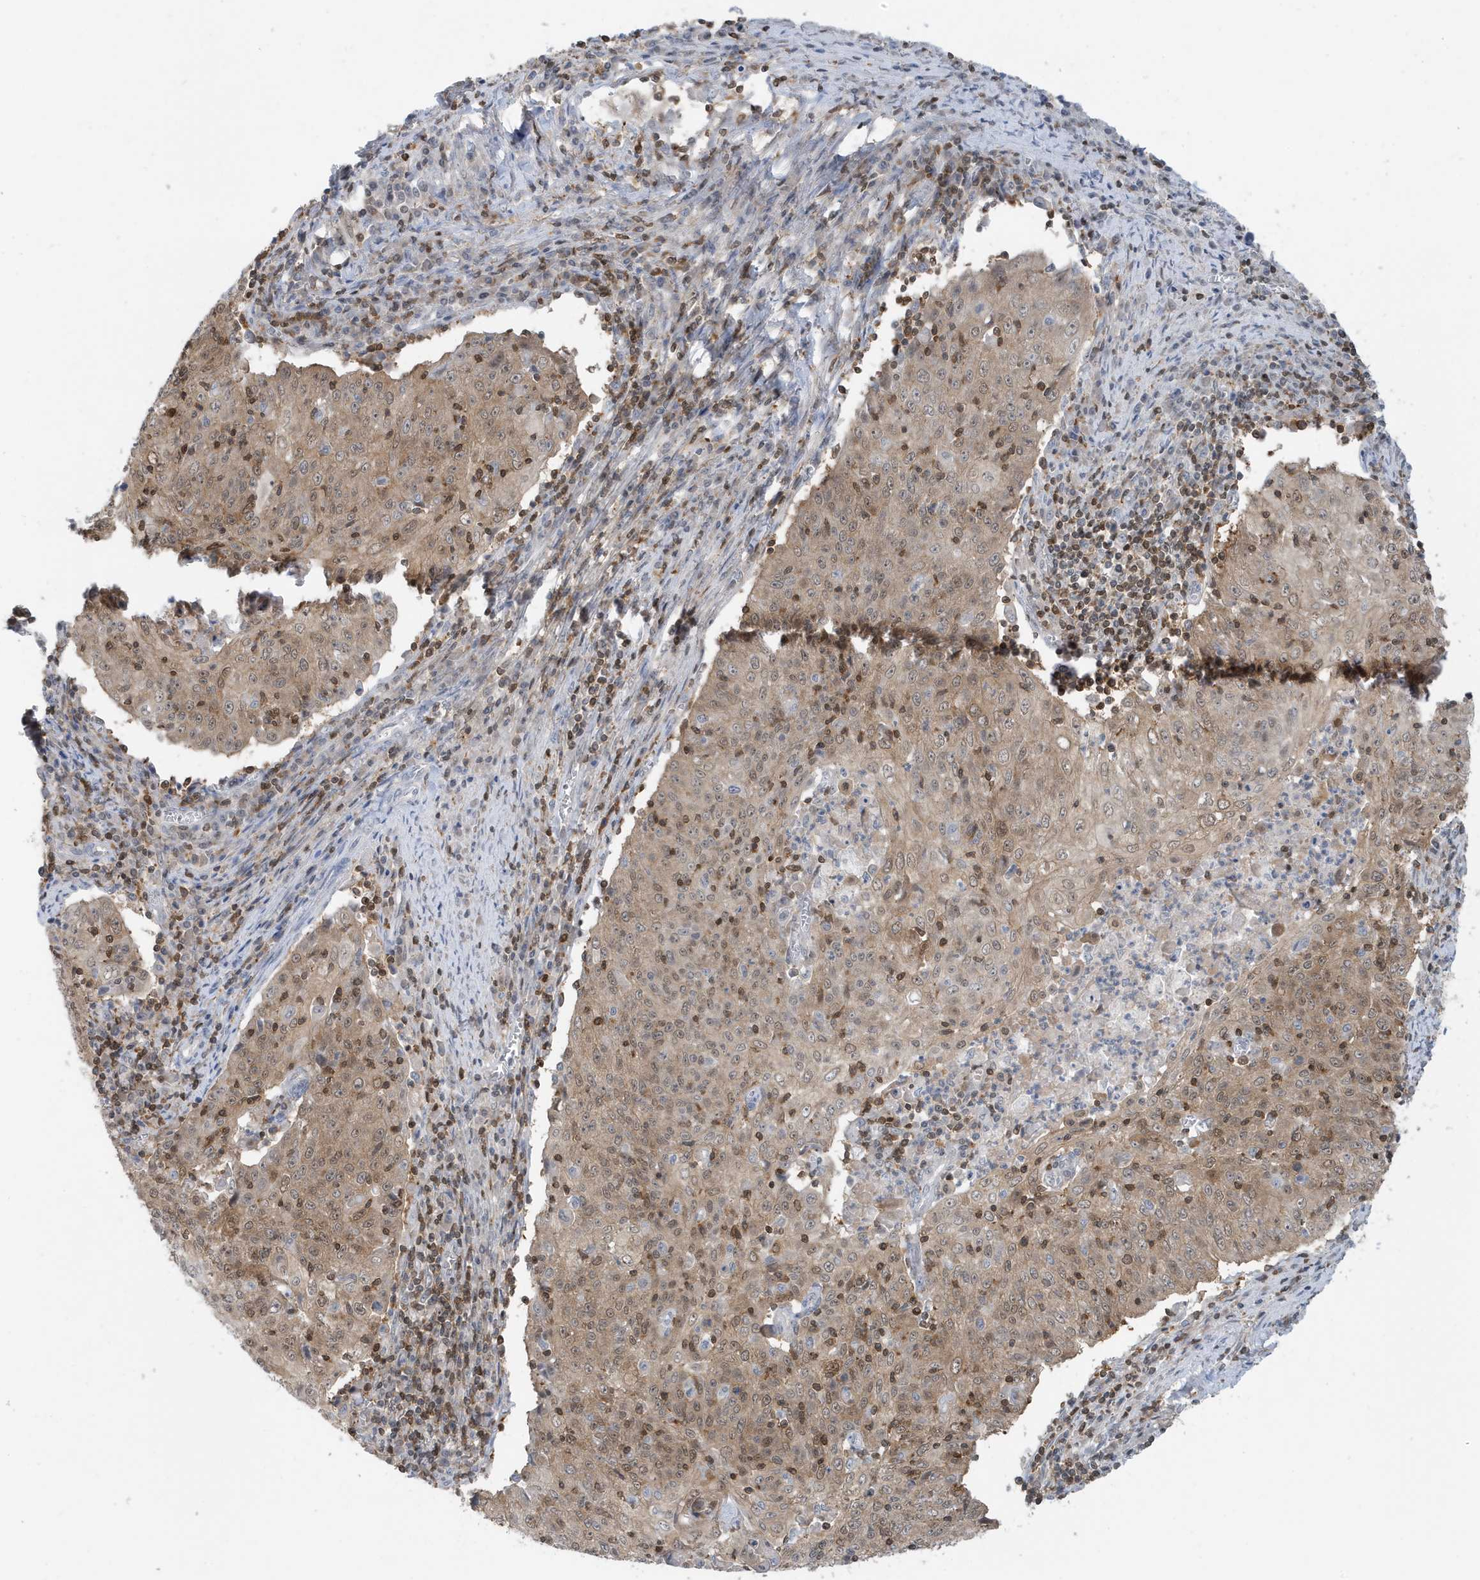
{"staining": {"intensity": "weak", "quantity": ">75%", "location": "cytoplasmic/membranous"}, "tissue": "cervical cancer", "cell_type": "Tumor cells", "image_type": "cancer", "snomed": [{"axis": "morphology", "description": "Squamous cell carcinoma, NOS"}, {"axis": "topography", "description": "Cervix"}], "caption": "IHC (DAB (3,3'-diaminobenzidine)) staining of cervical cancer displays weak cytoplasmic/membranous protein expression in approximately >75% of tumor cells.", "gene": "OGA", "patient": {"sex": "female", "age": 48}}